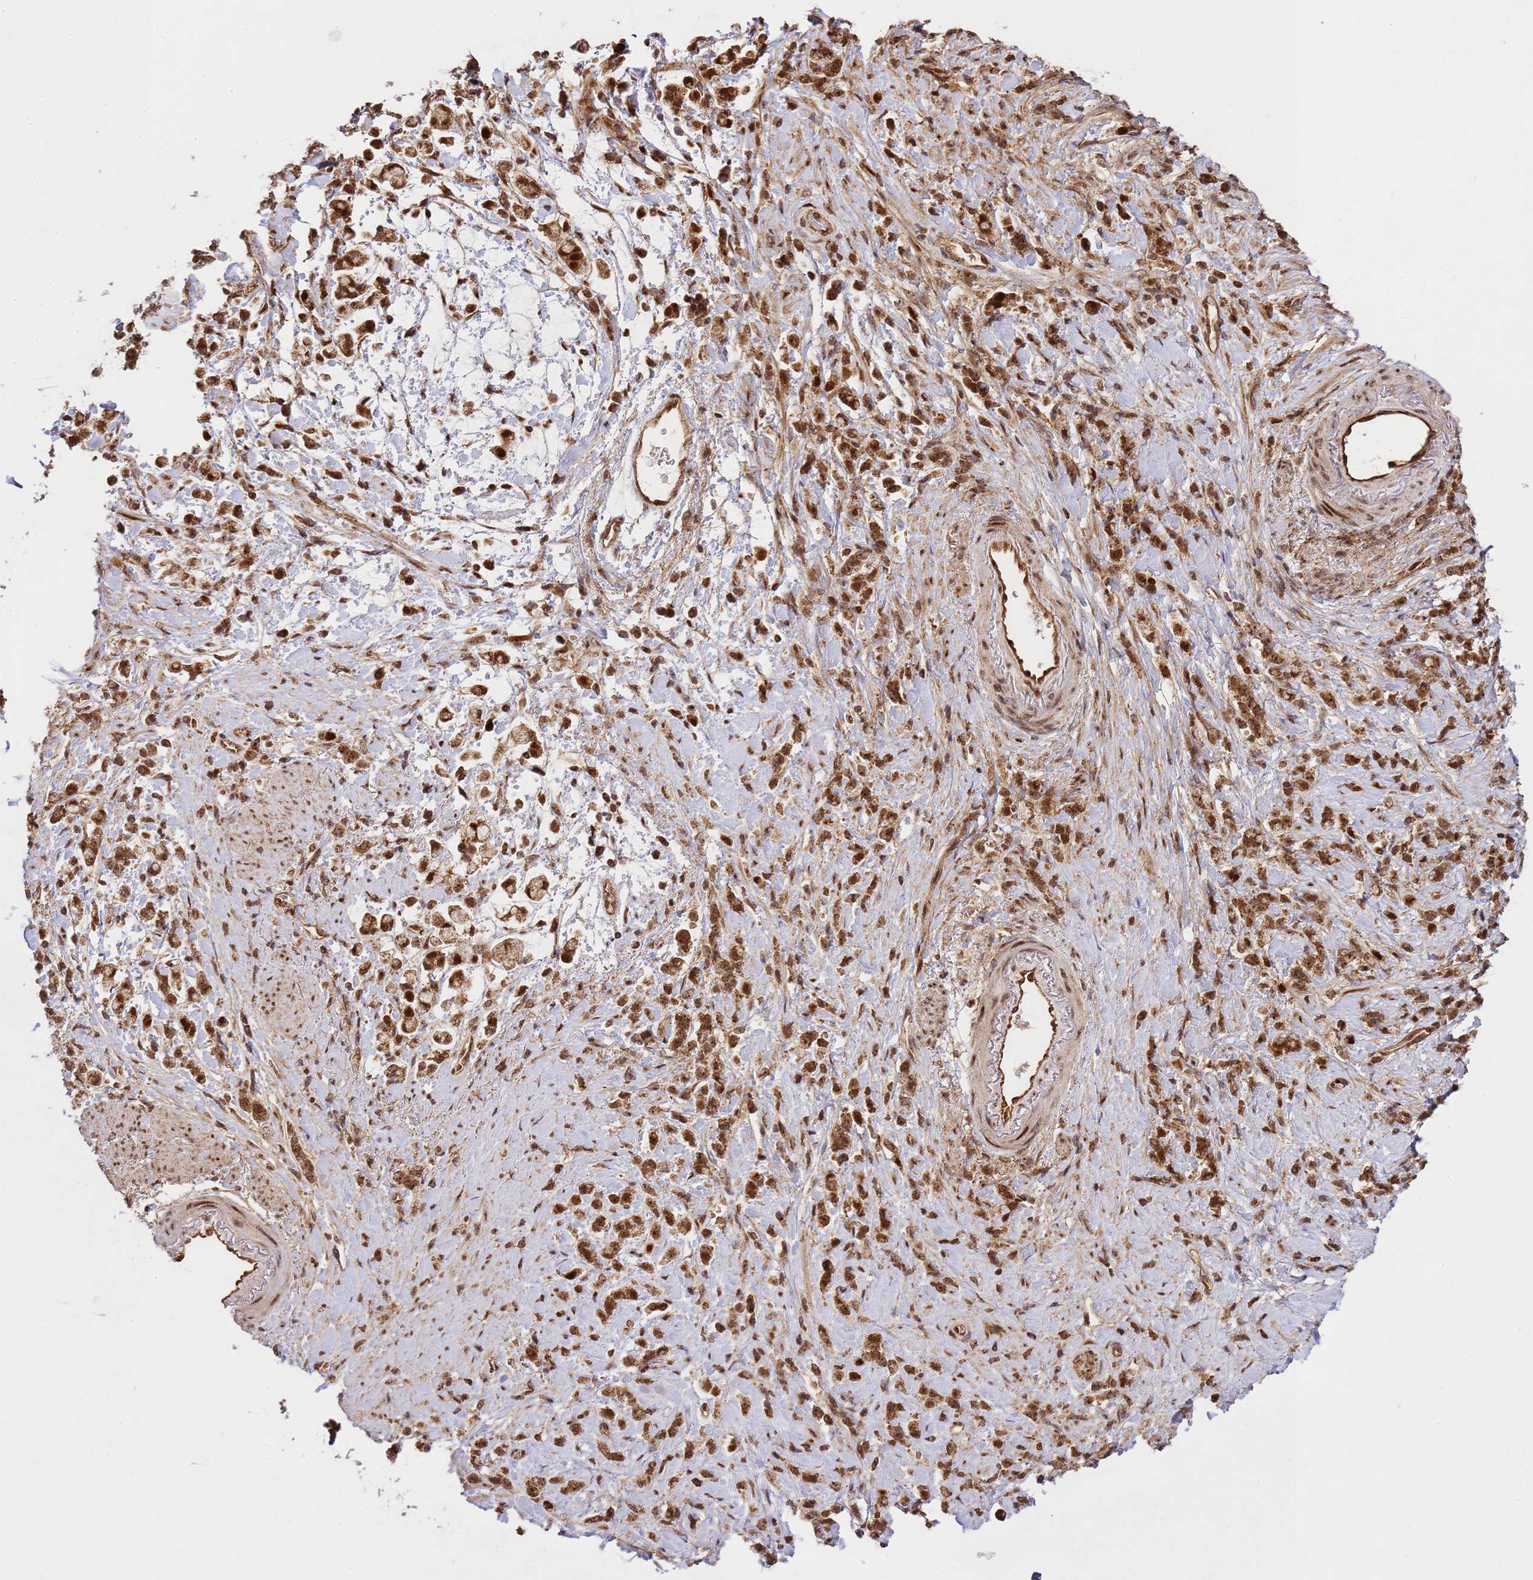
{"staining": {"intensity": "strong", "quantity": ">75%", "location": "cytoplasmic/membranous,nuclear"}, "tissue": "stomach cancer", "cell_type": "Tumor cells", "image_type": "cancer", "snomed": [{"axis": "morphology", "description": "Adenocarcinoma, NOS"}, {"axis": "topography", "description": "Stomach"}], "caption": "Strong cytoplasmic/membranous and nuclear protein staining is seen in approximately >75% of tumor cells in stomach adenocarcinoma. (IHC, brightfield microscopy, high magnification).", "gene": "PEX14", "patient": {"sex": "female", "age": 60}}